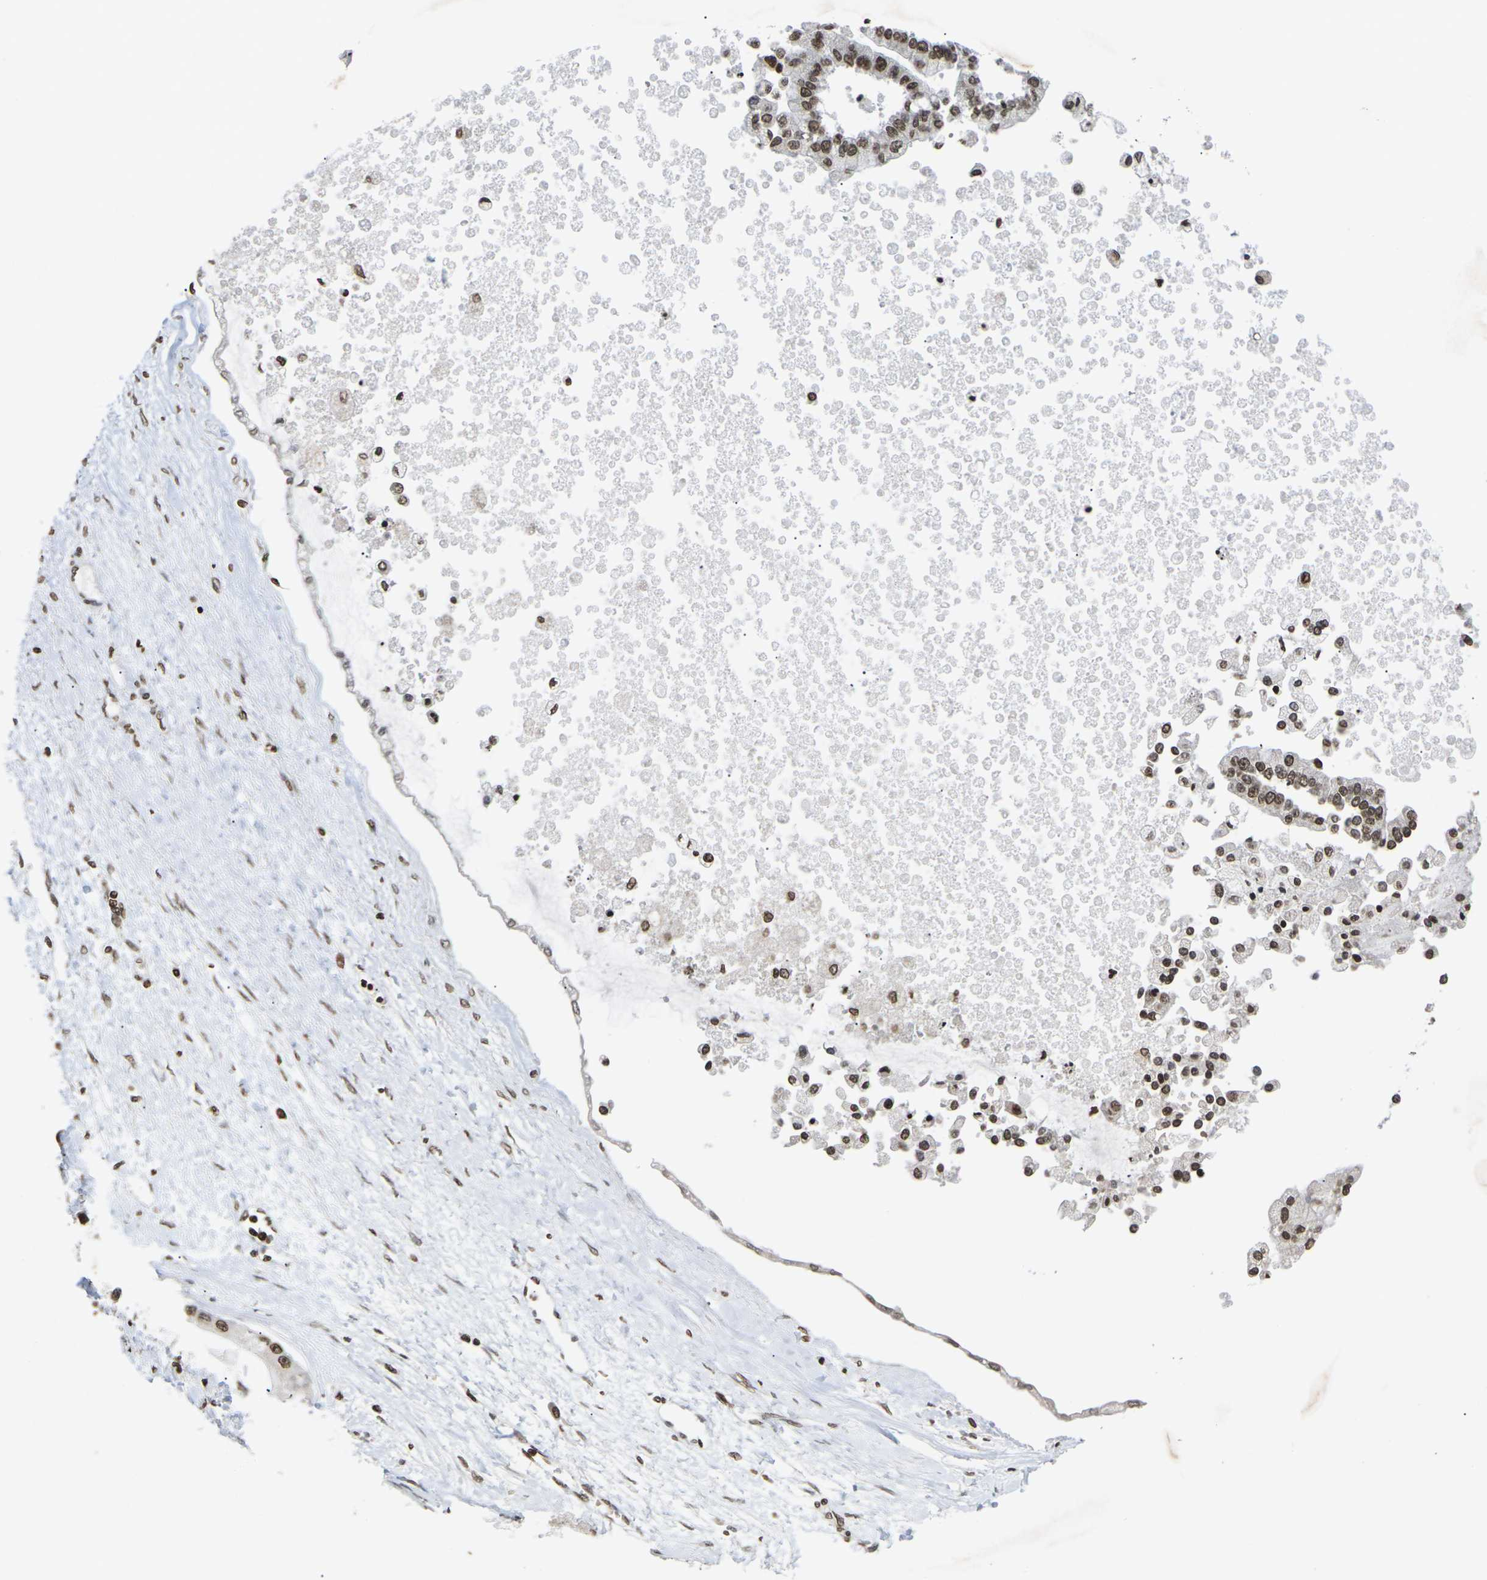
{"staining": {"intensity": "moderate", "quantity": ">75%", "location": "nuclear"}, "tissue": "liver cancer", "cell_type": "Tumor cells", "image_type": "cancer", "snomed": [{"axis": "morphology", "description": "Cholangiocarcinoma"}, {"axis": "topography", "description": "Liver"}], "caption": "Immunohistochemistry histopathology image of neoplastic tissue: human cholangiocarcinoma (liver) stained using immunohistochemistry (IHC) reveals medium levels of moderate protein expression localized specifically in the nuclear of tumor cells, appearing as a nuclear brown color.", "gene": "ETV5", "patient": {"sex": "male", "age": 50}}